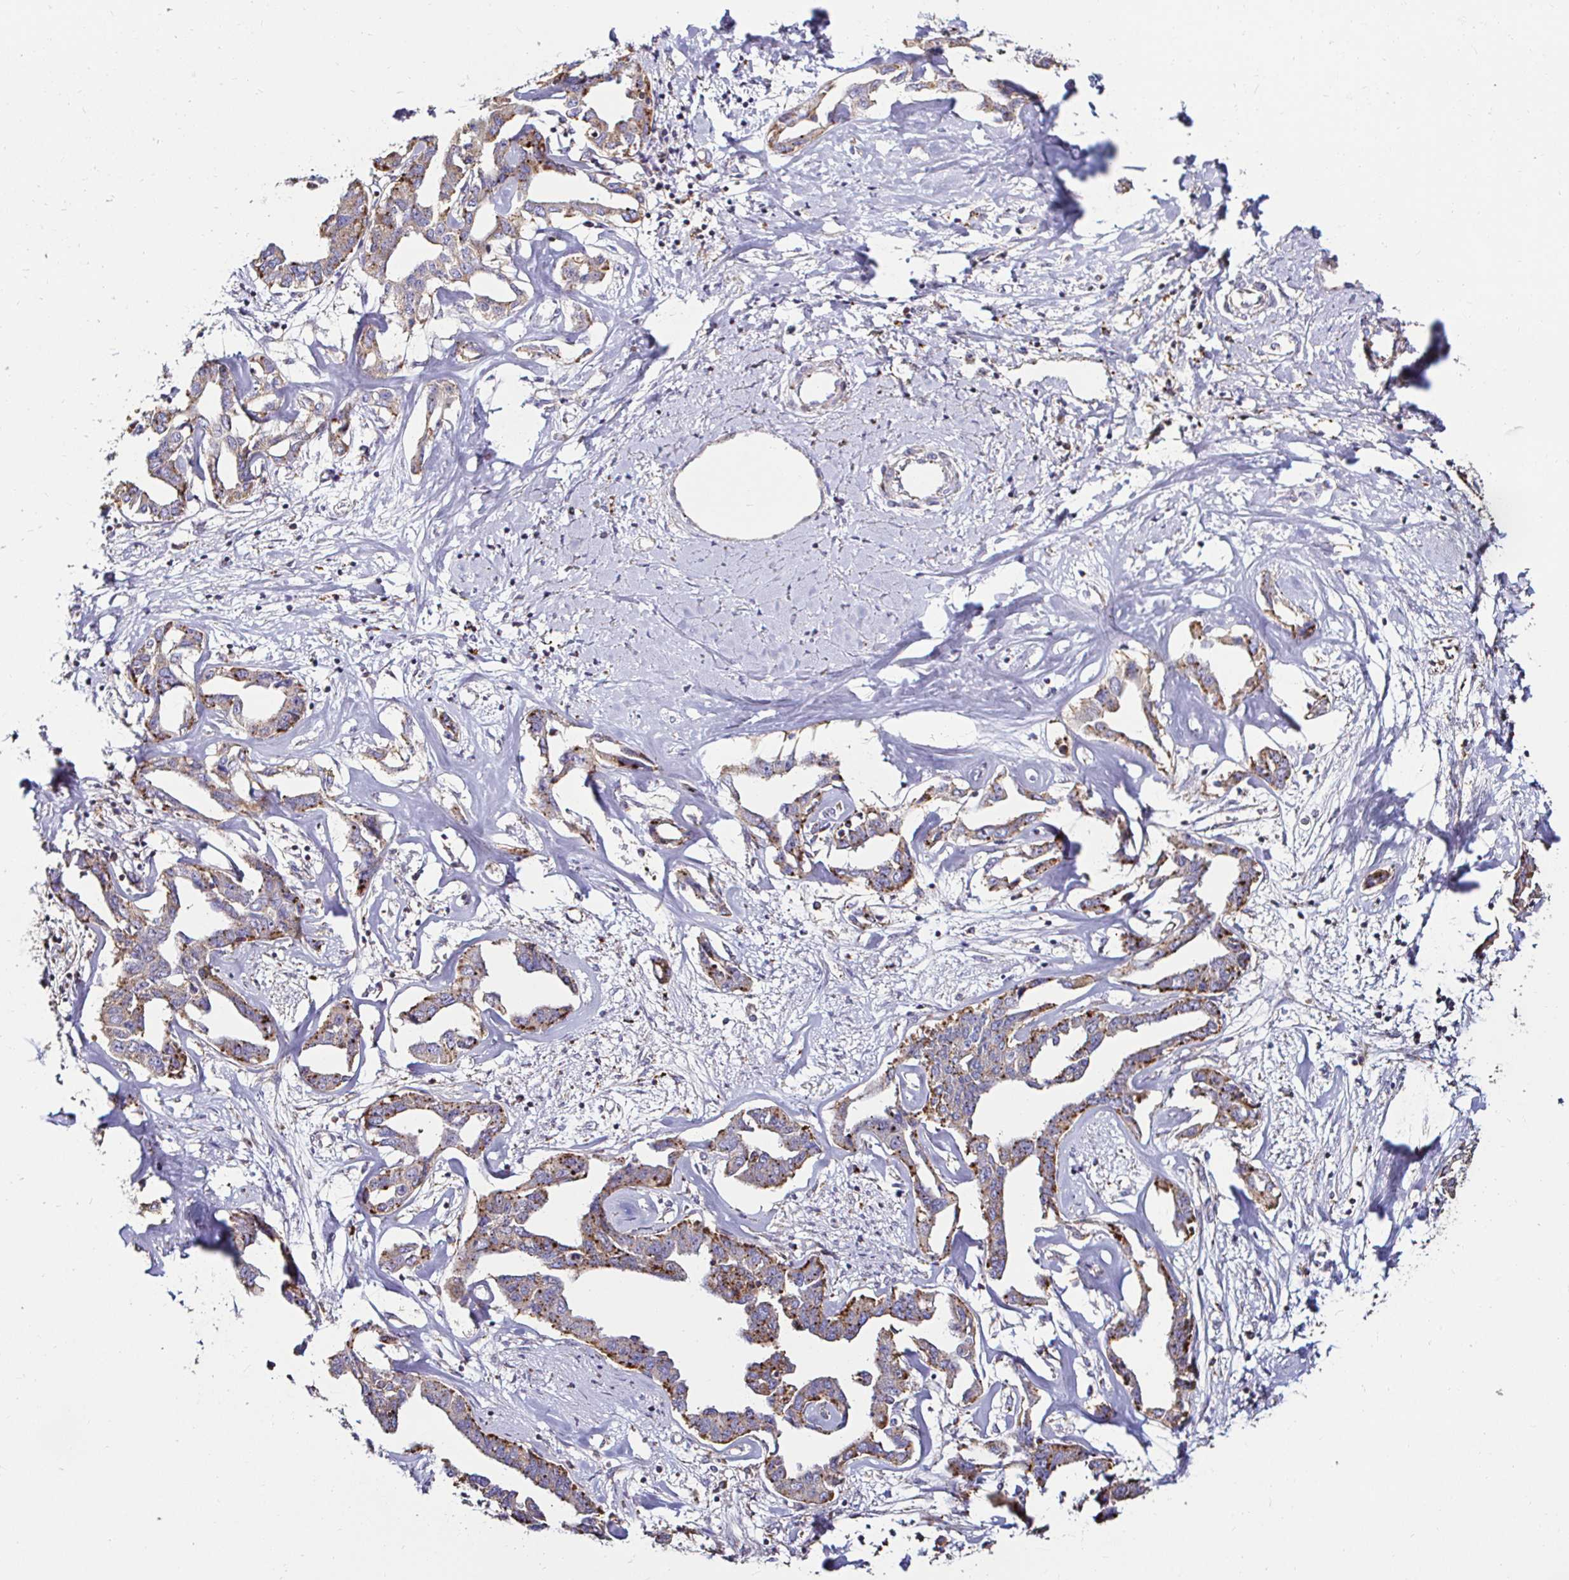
{"staining": {"intensity": "moderate", "quantity": ">75%", "location": "cytoplasmic/membranous"}, "tissue": "liver cancer", "cell_type": "Tumor cells", "image_type": "cancer", "snomed": [{"axis": "morphology", "description": "Cholangiocarcinoma"}, {"axis": "topography", "description": "Liver"}], "caption": "Human cholangiocarcinoma (liver) stained with a protein marker displays moderate staining in tumor cells.", "gene": "GALNS", "patient": {"sex": "male", "age": 59}}